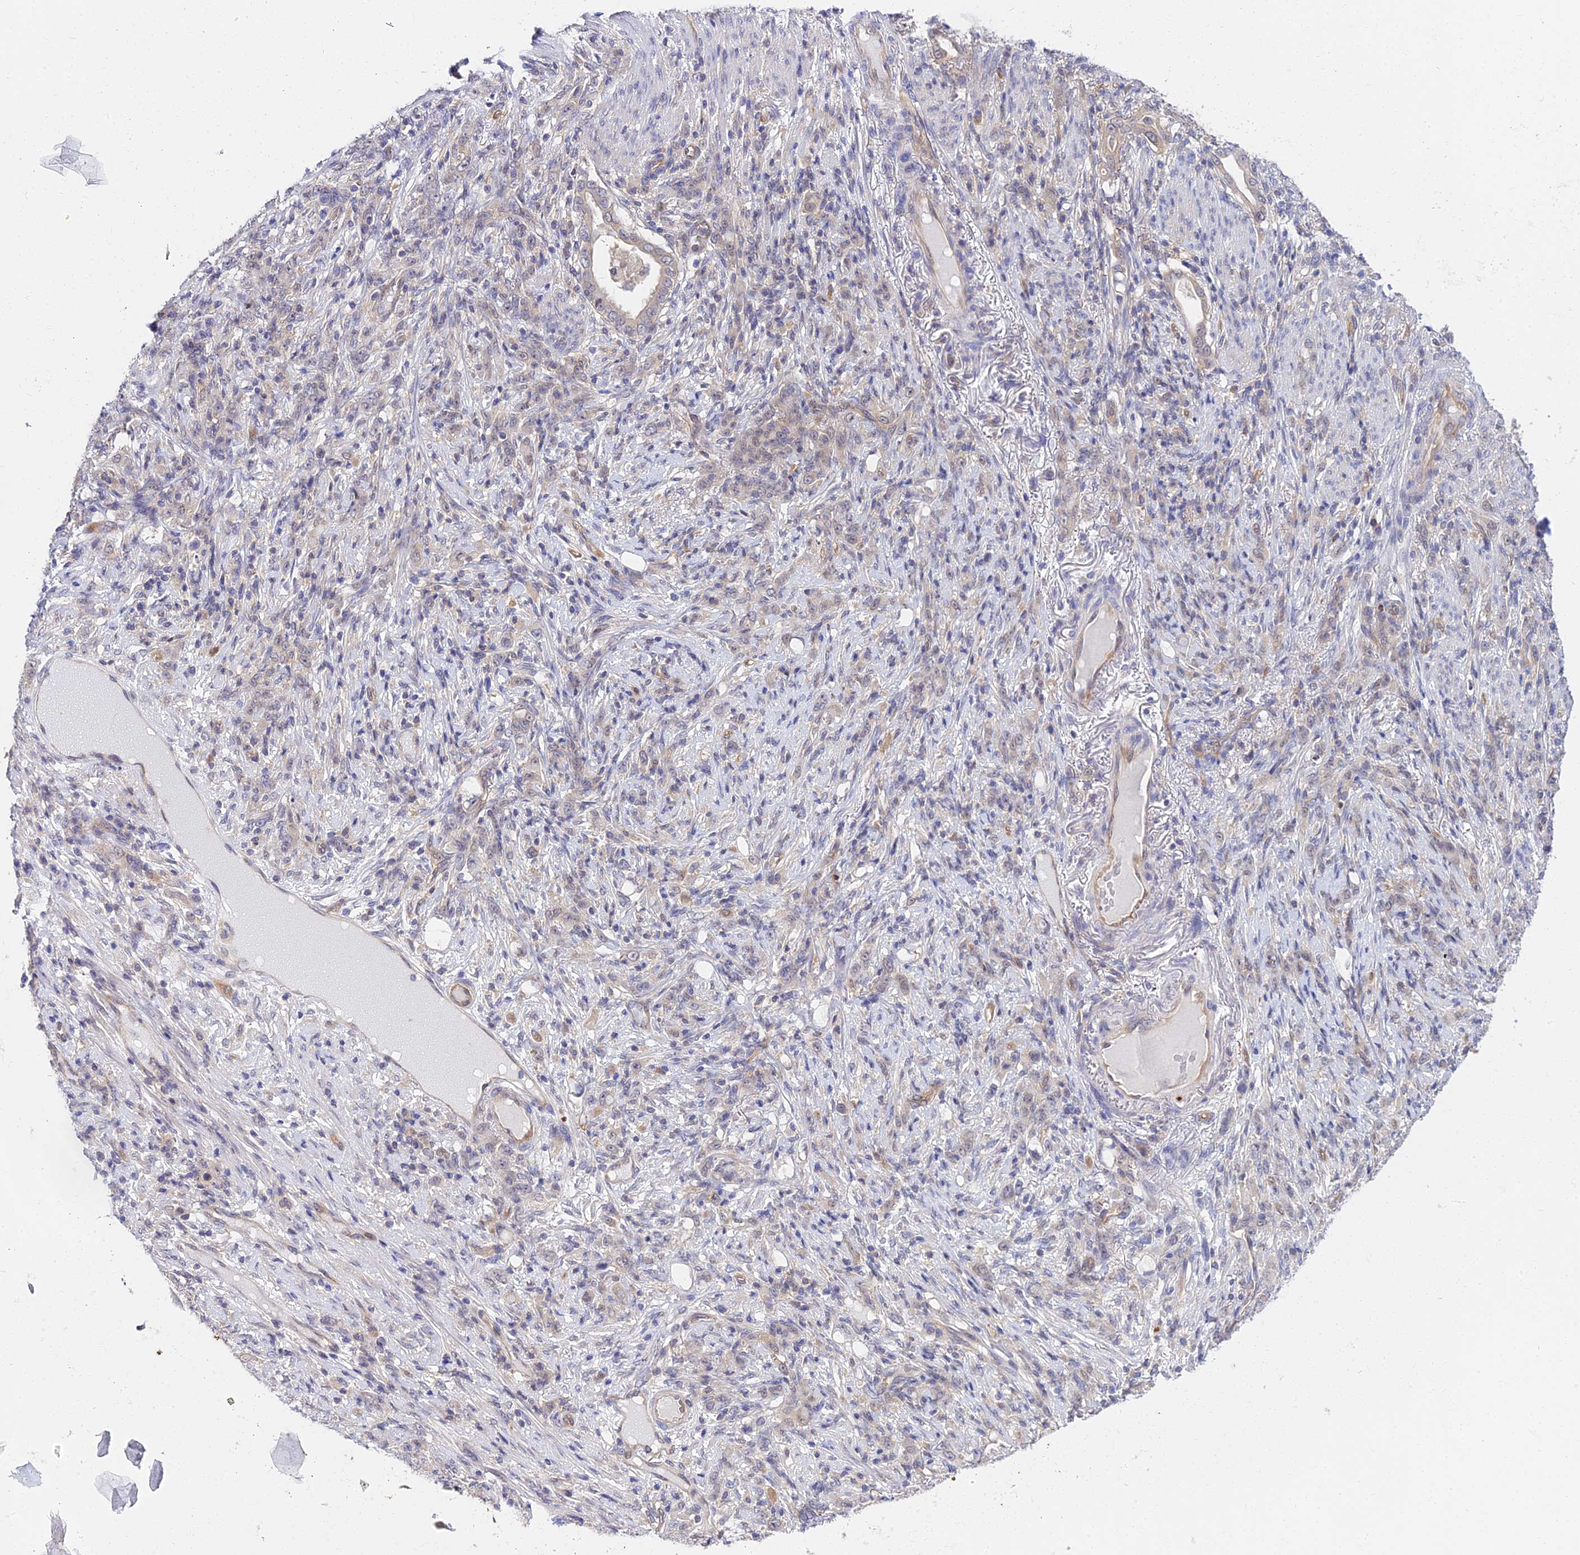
{"staining": {"intensity": "weak", "quantity": "<25%", "location": "cytoplasmic/membranous"}, "tissue": "stomach cancer", "cell_type": "Tumor cells", "image_type": "cancer", "snomed": [{"axis": "morphology", "description": "Normal tissue, NOS"}, {"axis": "morphology", "description": "Adenocarcinoma, NOS"}, {"axis": "topography", "description": "Stomach"}], "caption": "A high-resolution image shows immunohistochemistry staining of stomach cancer, which exhibits no significant positivity in tumor cells.", "gene": "PPP2R2C", "patient": {"sex": "female", "age": 79}}